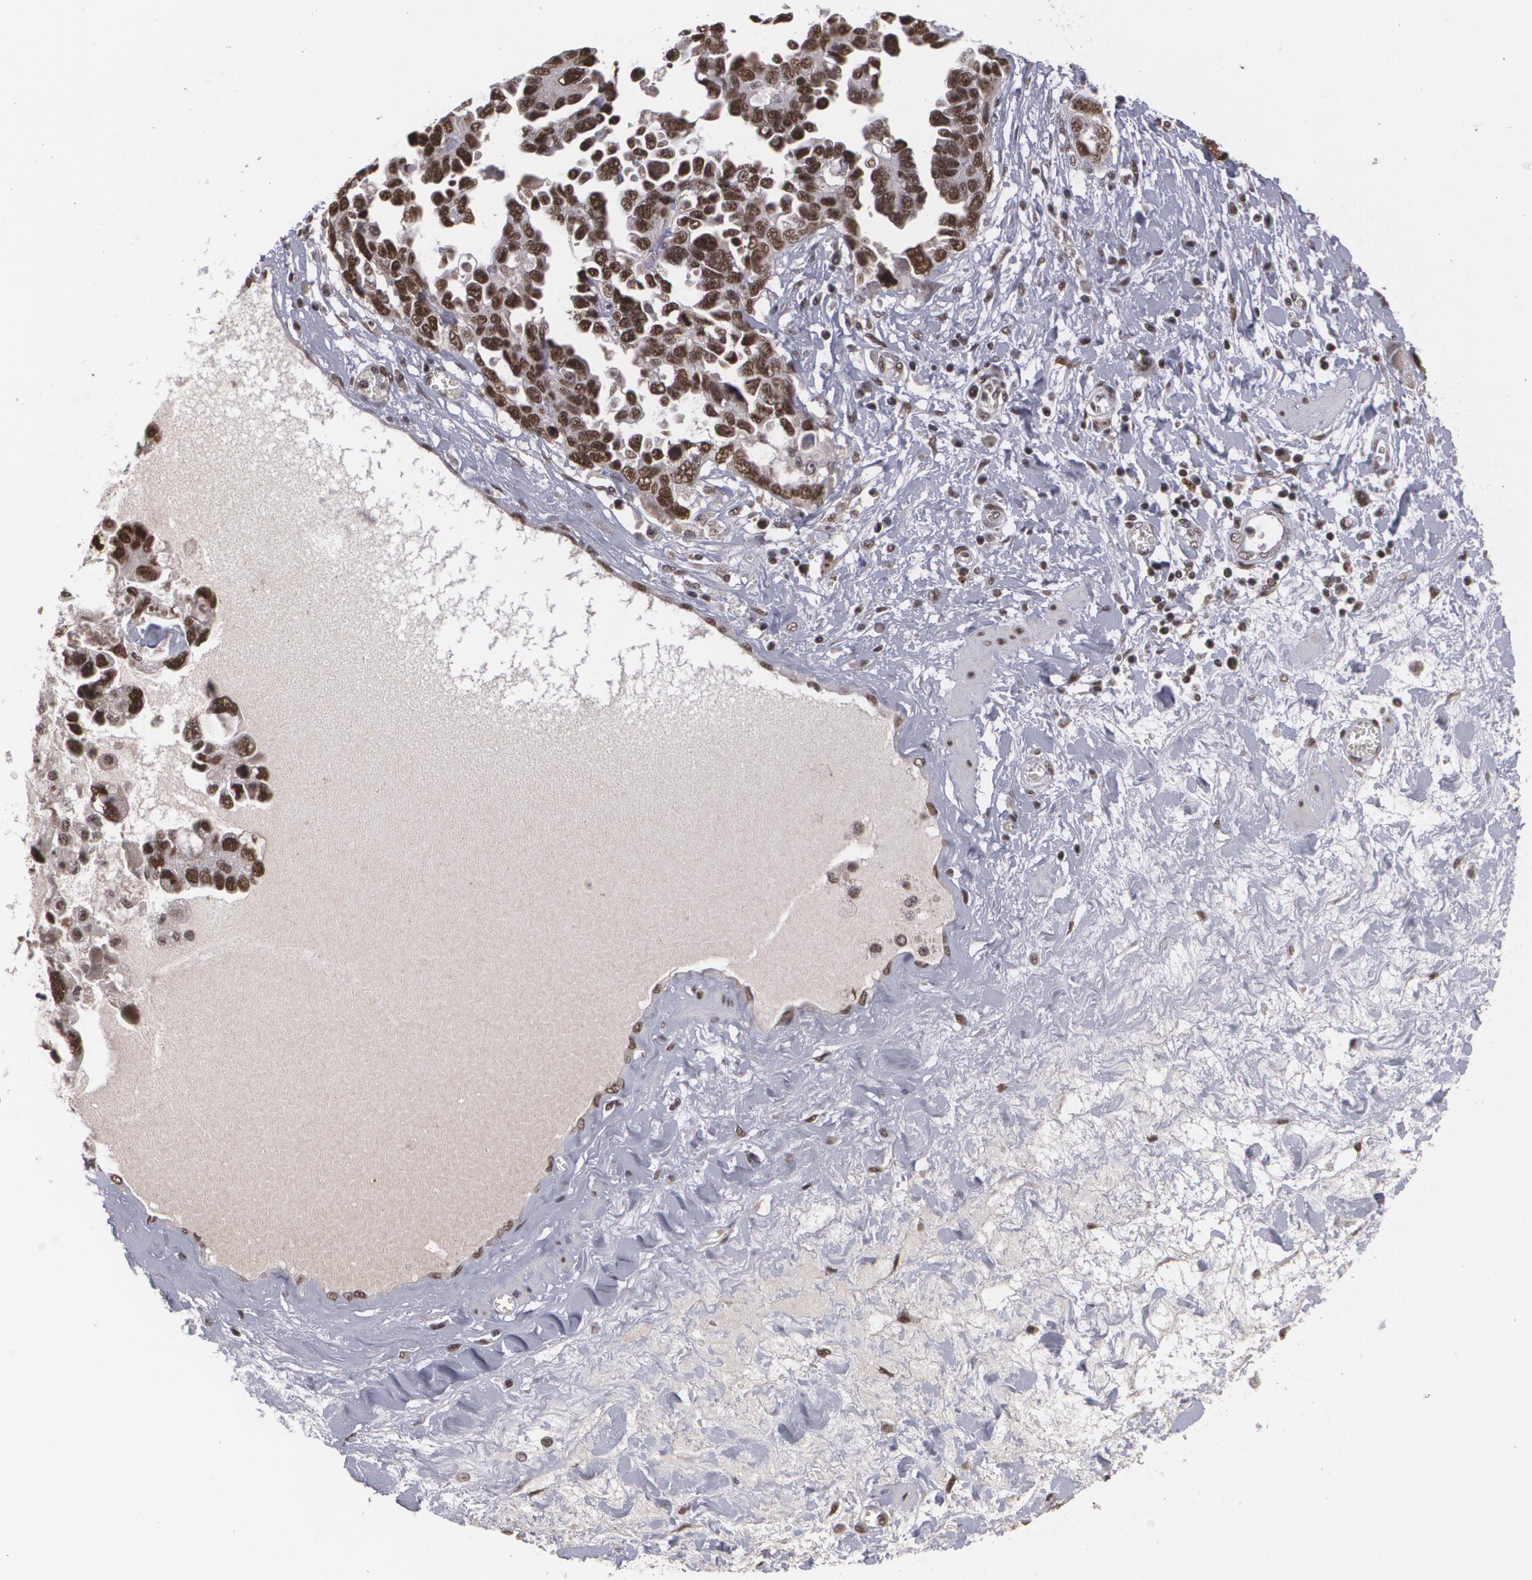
{"staining": {"intensity": "strong", "quantity": ">75%", "location": "nuclear"}, "tissue": "ovarian cancer", "cell_type": "Tumor cells", "image_type": "cancer", "snomed": [{"axis": "morphology", "description": "Cystadenocarcinoma, serous, NOS"}, {"axis": "topography", "description": "Ovary"}], "caption": "IHC staining of serous cystadenocarcinoma (ovarian), which exhibits high levels of strong nuclear staining in approximately >75% of tumor cells indicating strong nuclear protein staining. The staining was performed using DAB (3,3'-diaminobenzidine) (brown) for protein detection and nuclei were counterstained in hematoxylin (blue).", "gene": "RXRB", "patient": {"sex": "female", "age": 63}}